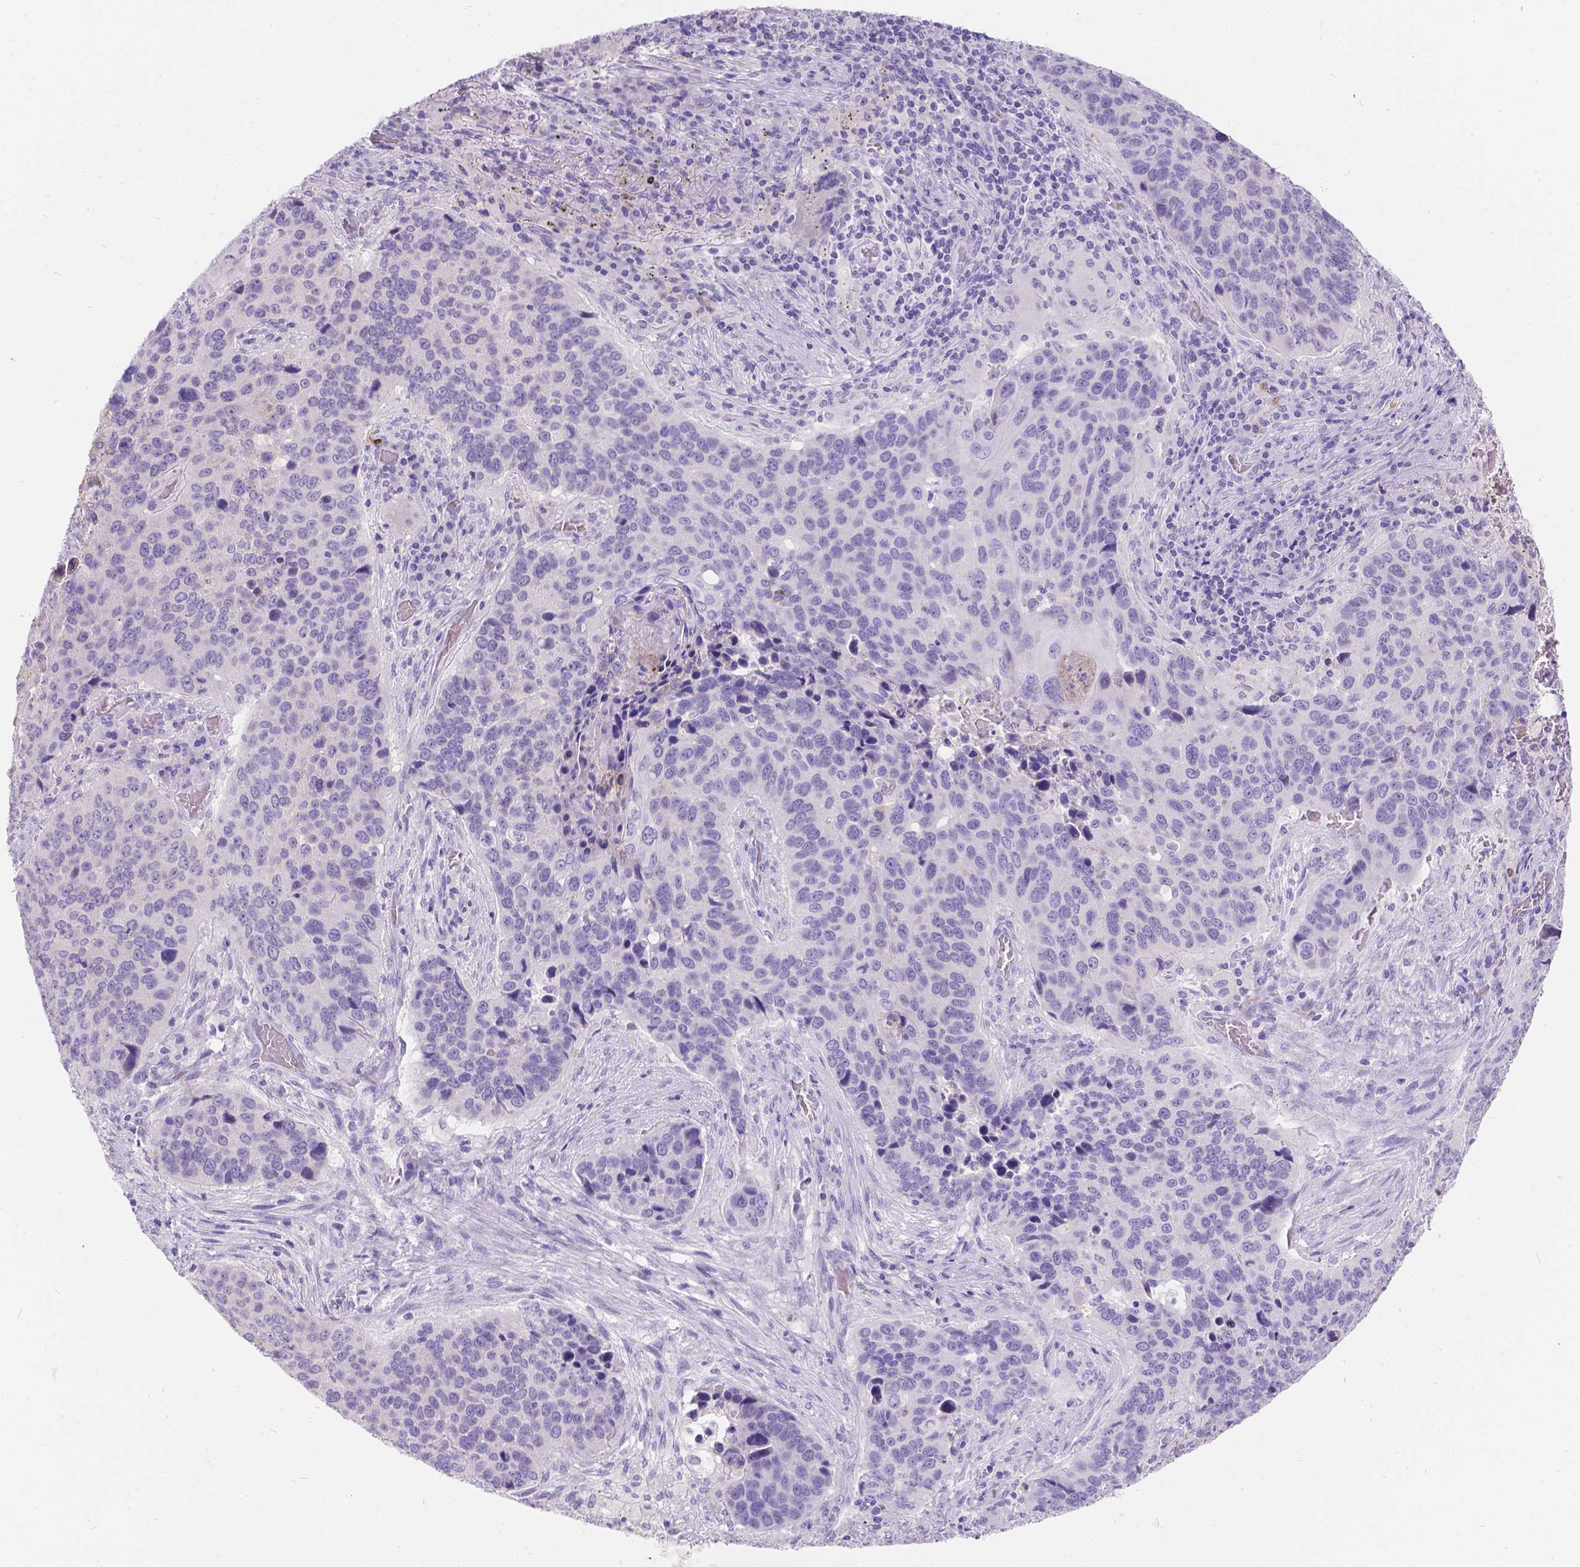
{"staining": {"intensity": "negative", "quantity": "none", "location": "none"}, "tissue": "lung cancer", "cell_type": "Tumor cells", "image_type": "cancer", "snomed": [{"axis": "morphology", "description": "Squamous cell carcinoma, NOS"}, {"axis": "topography", "description": "Lung"}], "caption": "The photomicrograph demonstrates no significant staining in tumor cells of lung cancer.", "gene": "GNRHR", "patient": {"sex": "male", "age": 68}}